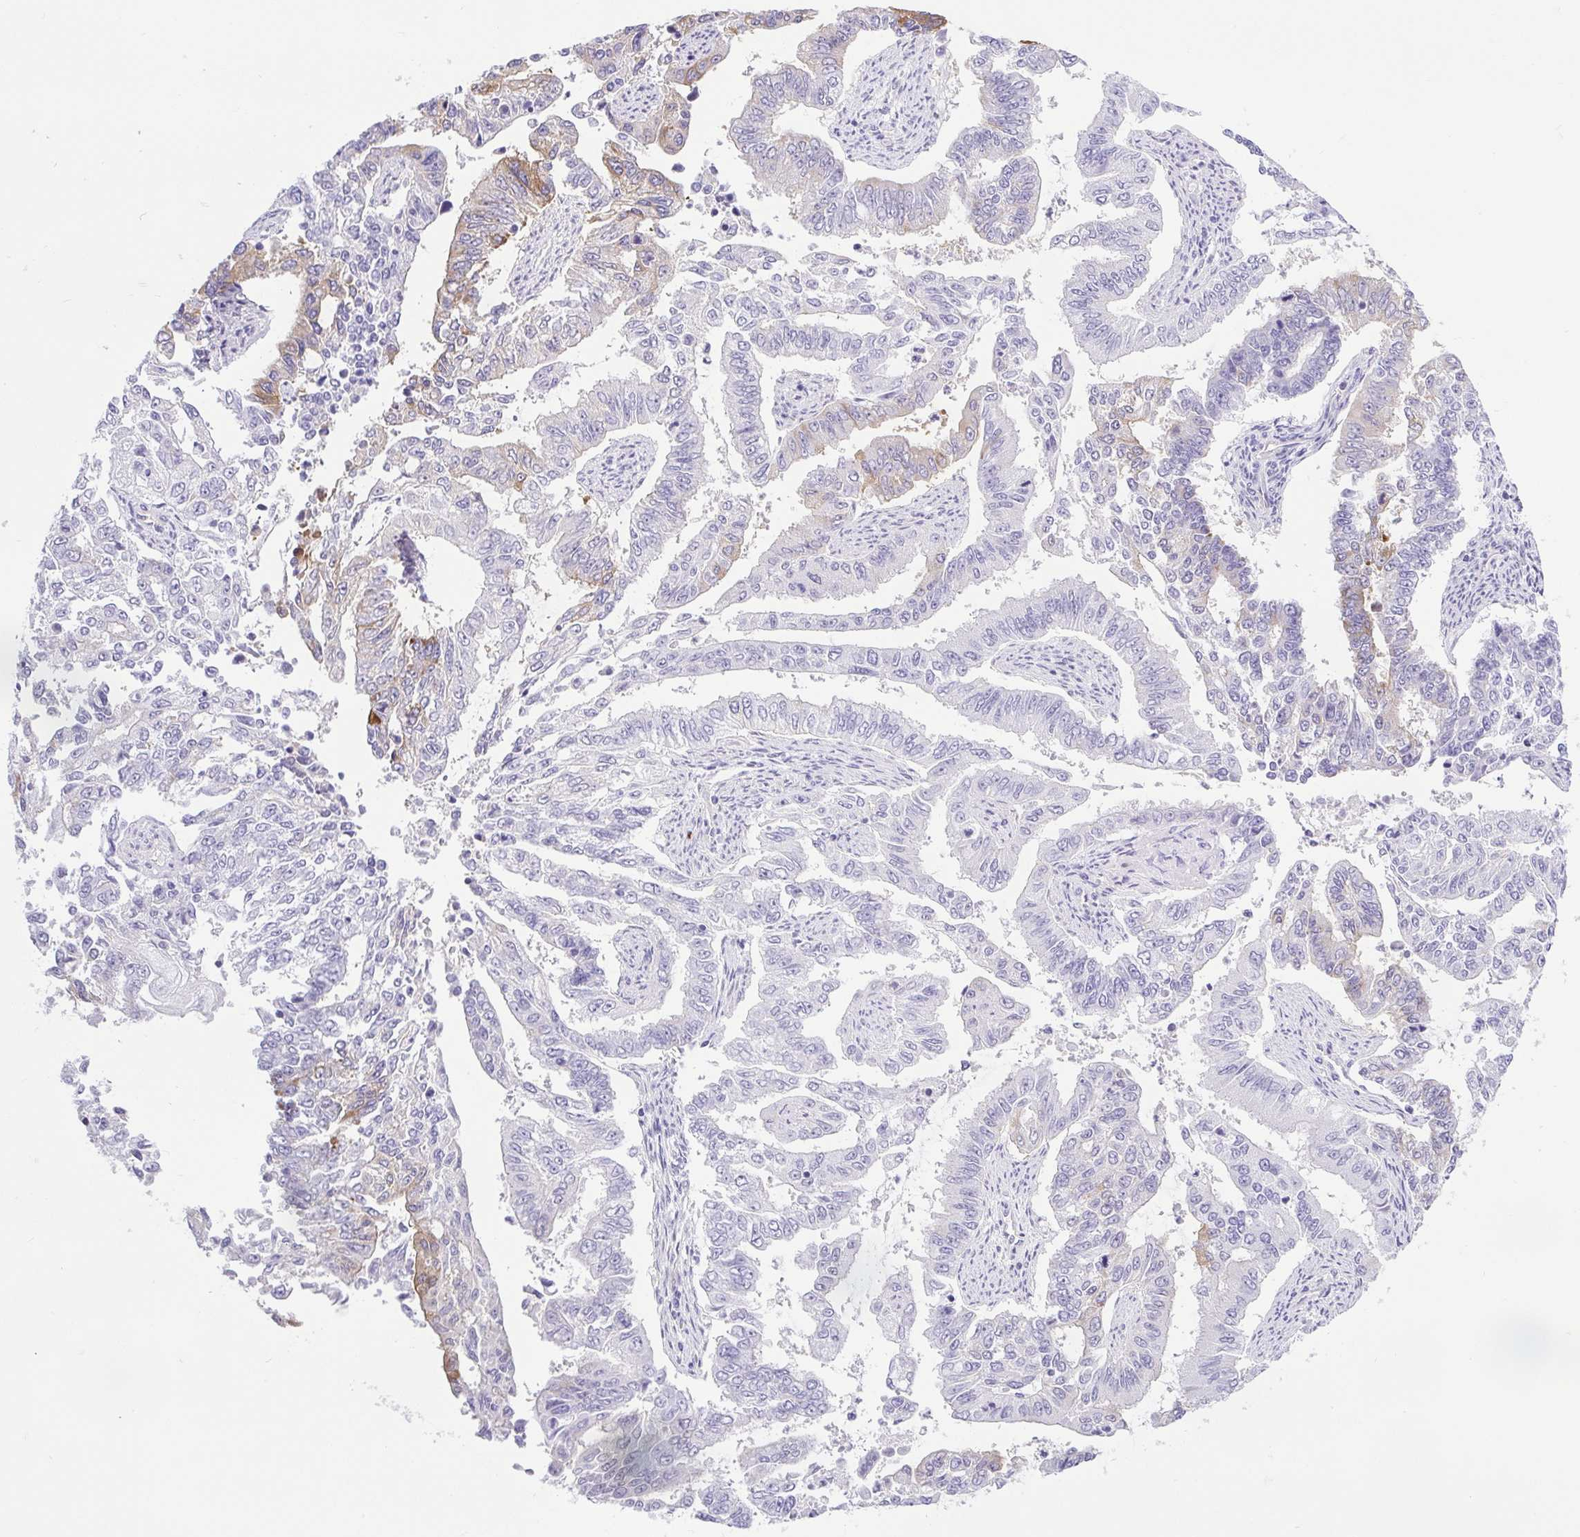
{"staining": {"intensity": "weak", "quantity": "<25%", "location": "cytoplasmic/membranous"}, "tissue": "endometrial cancer", "cell_type": "Tumor cells", "image_type": "cancer", "snomed": [{"axis": "morphology", "description": "Adenocarcinoma, NOS"}, {"axis": "topography", "description": "Uterus"}], "caption": "This micrograph is of endometrial adenocarcinoma stained with immunohistochemistry (IHC) to label a protein in brown with the nuclei are counter-stained blue. There is no staining in tumor cells. (DAB (3,3'-diaminobenzidine) immunohistochemistry (IHC), high magnification).", "gene": "BCAS1", "patient": {"sex": "female", "age": 59}}